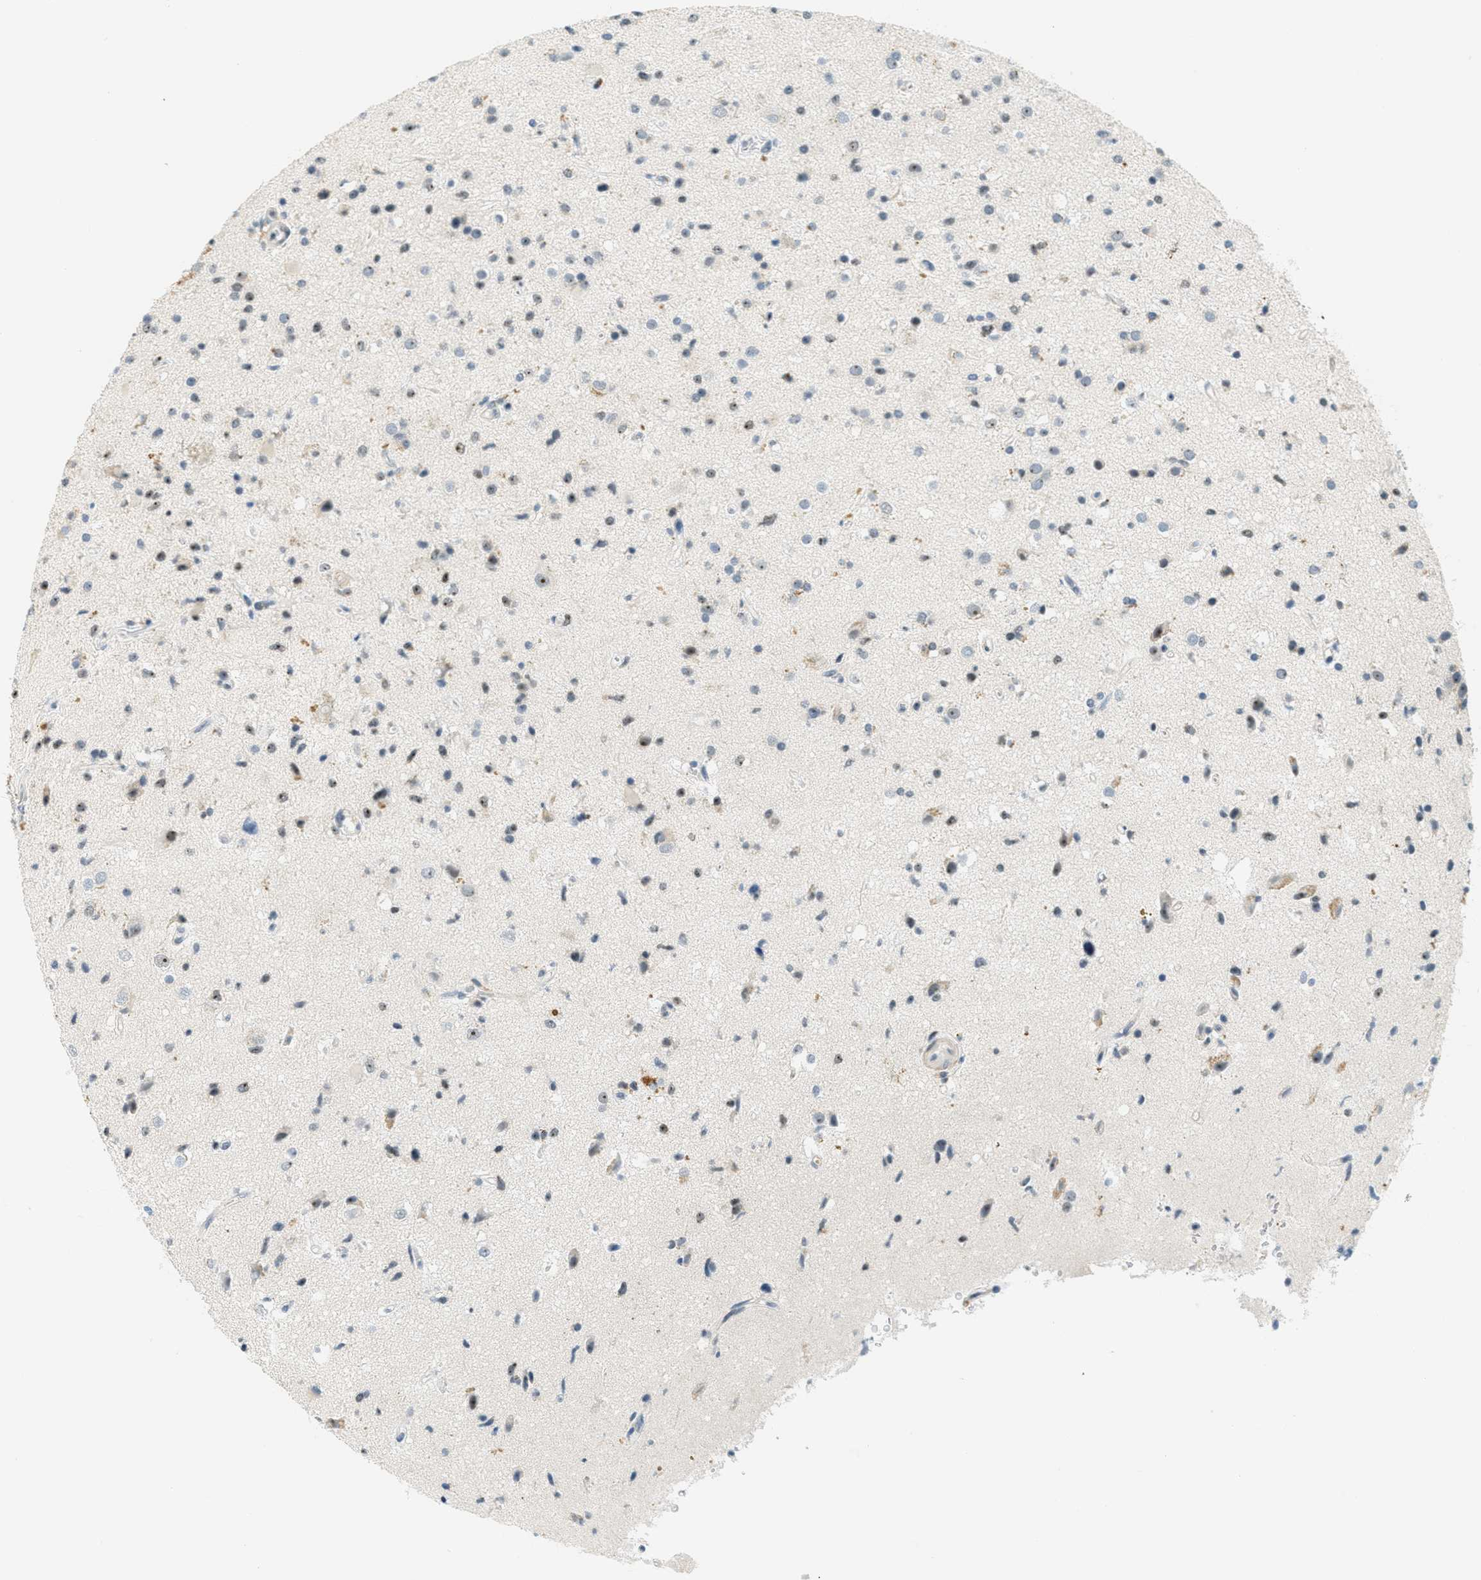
{"staining": {"intensity": "weak", "quantity": "<25%", "location": "nuclear"}, "tissue": "glioma", "cell_type": "Tumor cells", "image_type": "cancer", "snomed": [{"axis": "morphology", "description": "Glioma, malignant, High grade"}, {"axis": "topography", "description": "Brain"}], "caption": "This is a micrograph of IHC staining of glioma, which shows no staining in tumor cells.", "gene": "DDX47", "patient": {"sex": "male", "age": 33}}